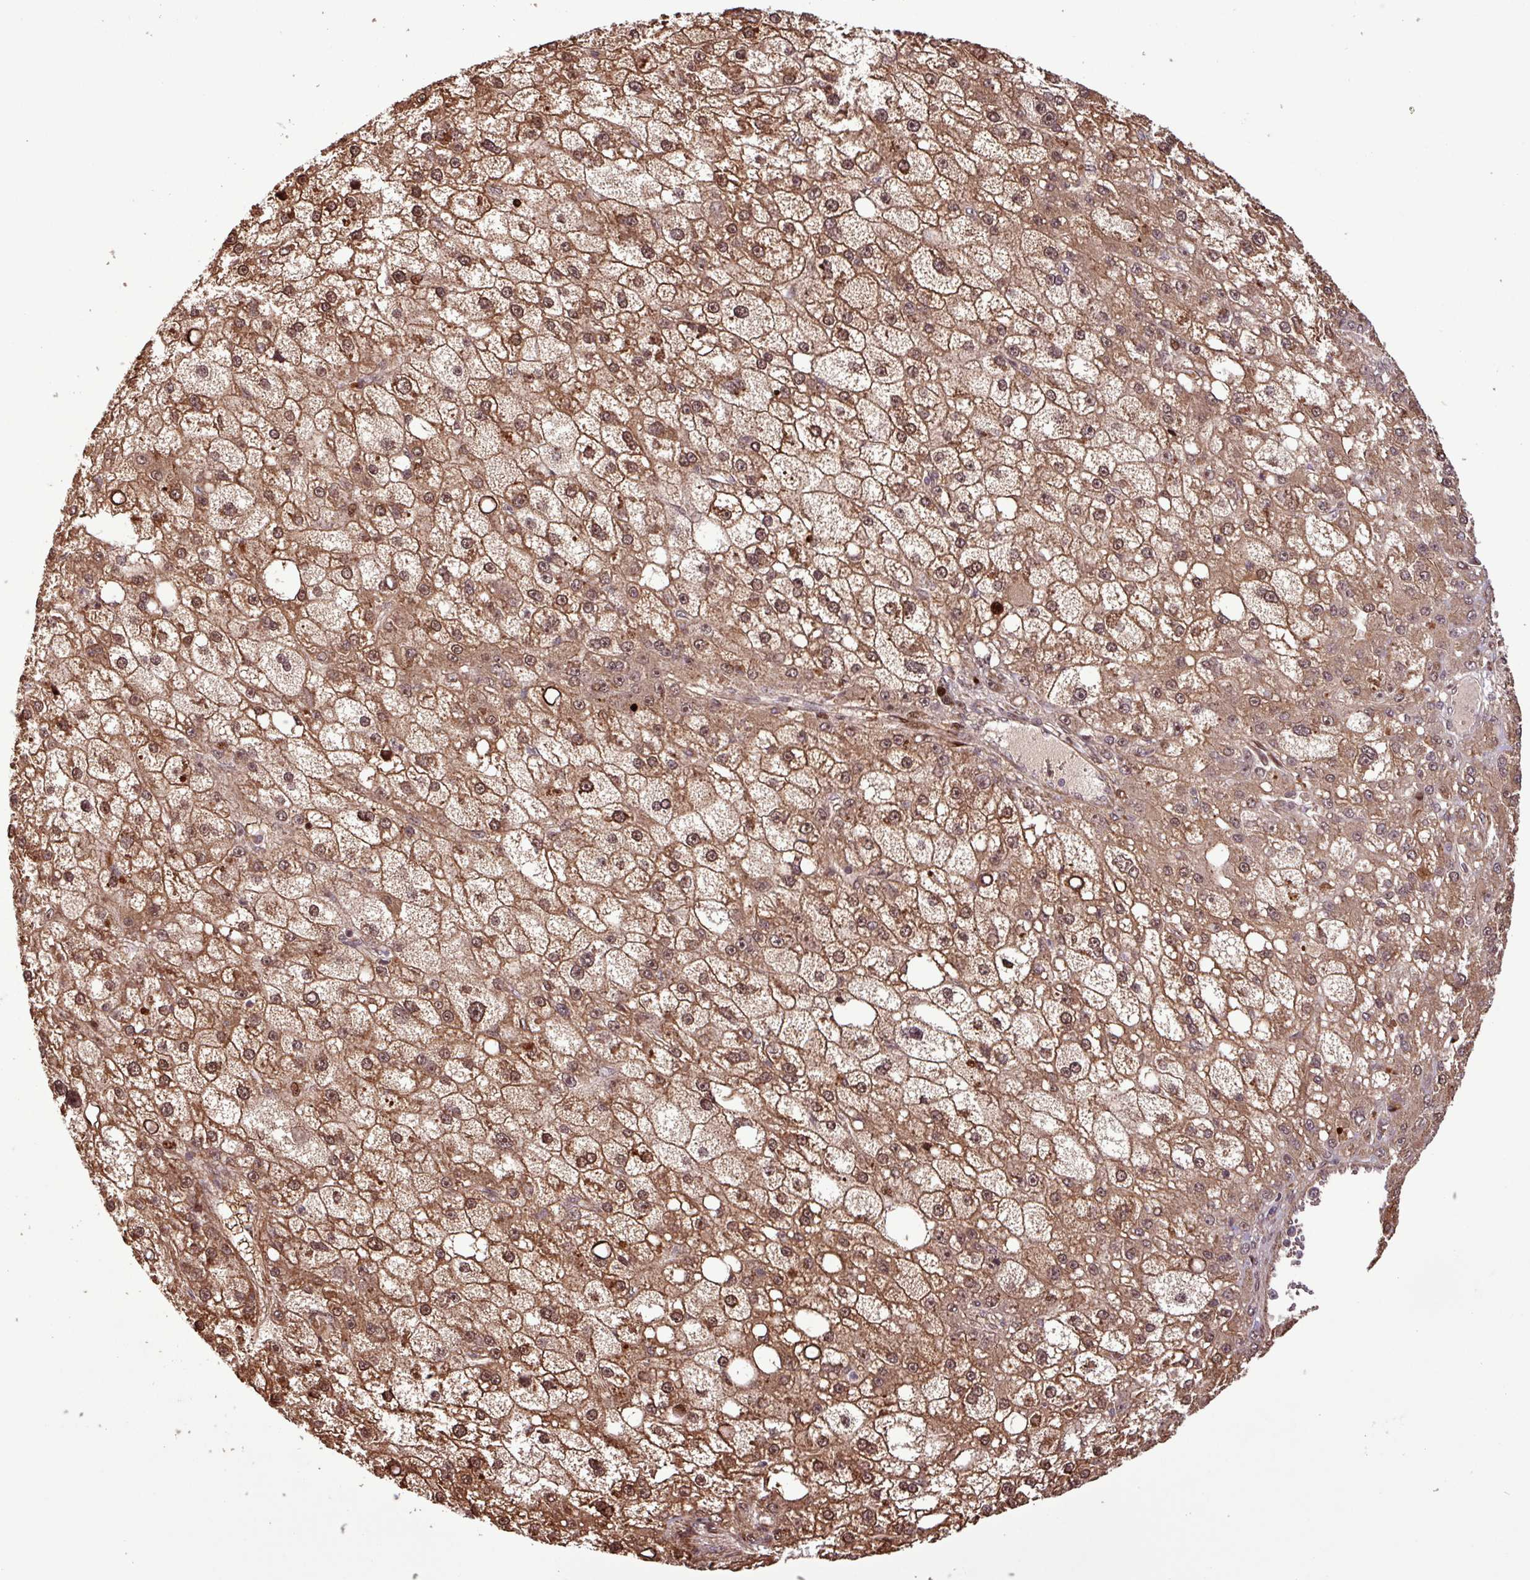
{"staining": {"intensity": "moderate", "quantity": ">75%", "location": "cytoplasmic/membranous,nuclear"}, "tissue": "liver cancer", "cell_type": "Tumor cells", "image_type": "cancer", "snomed": [{"axis": "morphology", "description": "Carcinoma, Hepatocellular, NOS"}, {"axis": "topography", "description": "Liver"}], "caption": "A high-resolution histopathology image shows IHC staining of liver hepatocellular carcinoma, which demonstrates moderate cytoplasmic/membranous and nuclear positivity in approximately >75% of tumor cells.", "gene": "SLC22A24", "patient": {"sex": "male", "age": 67}}